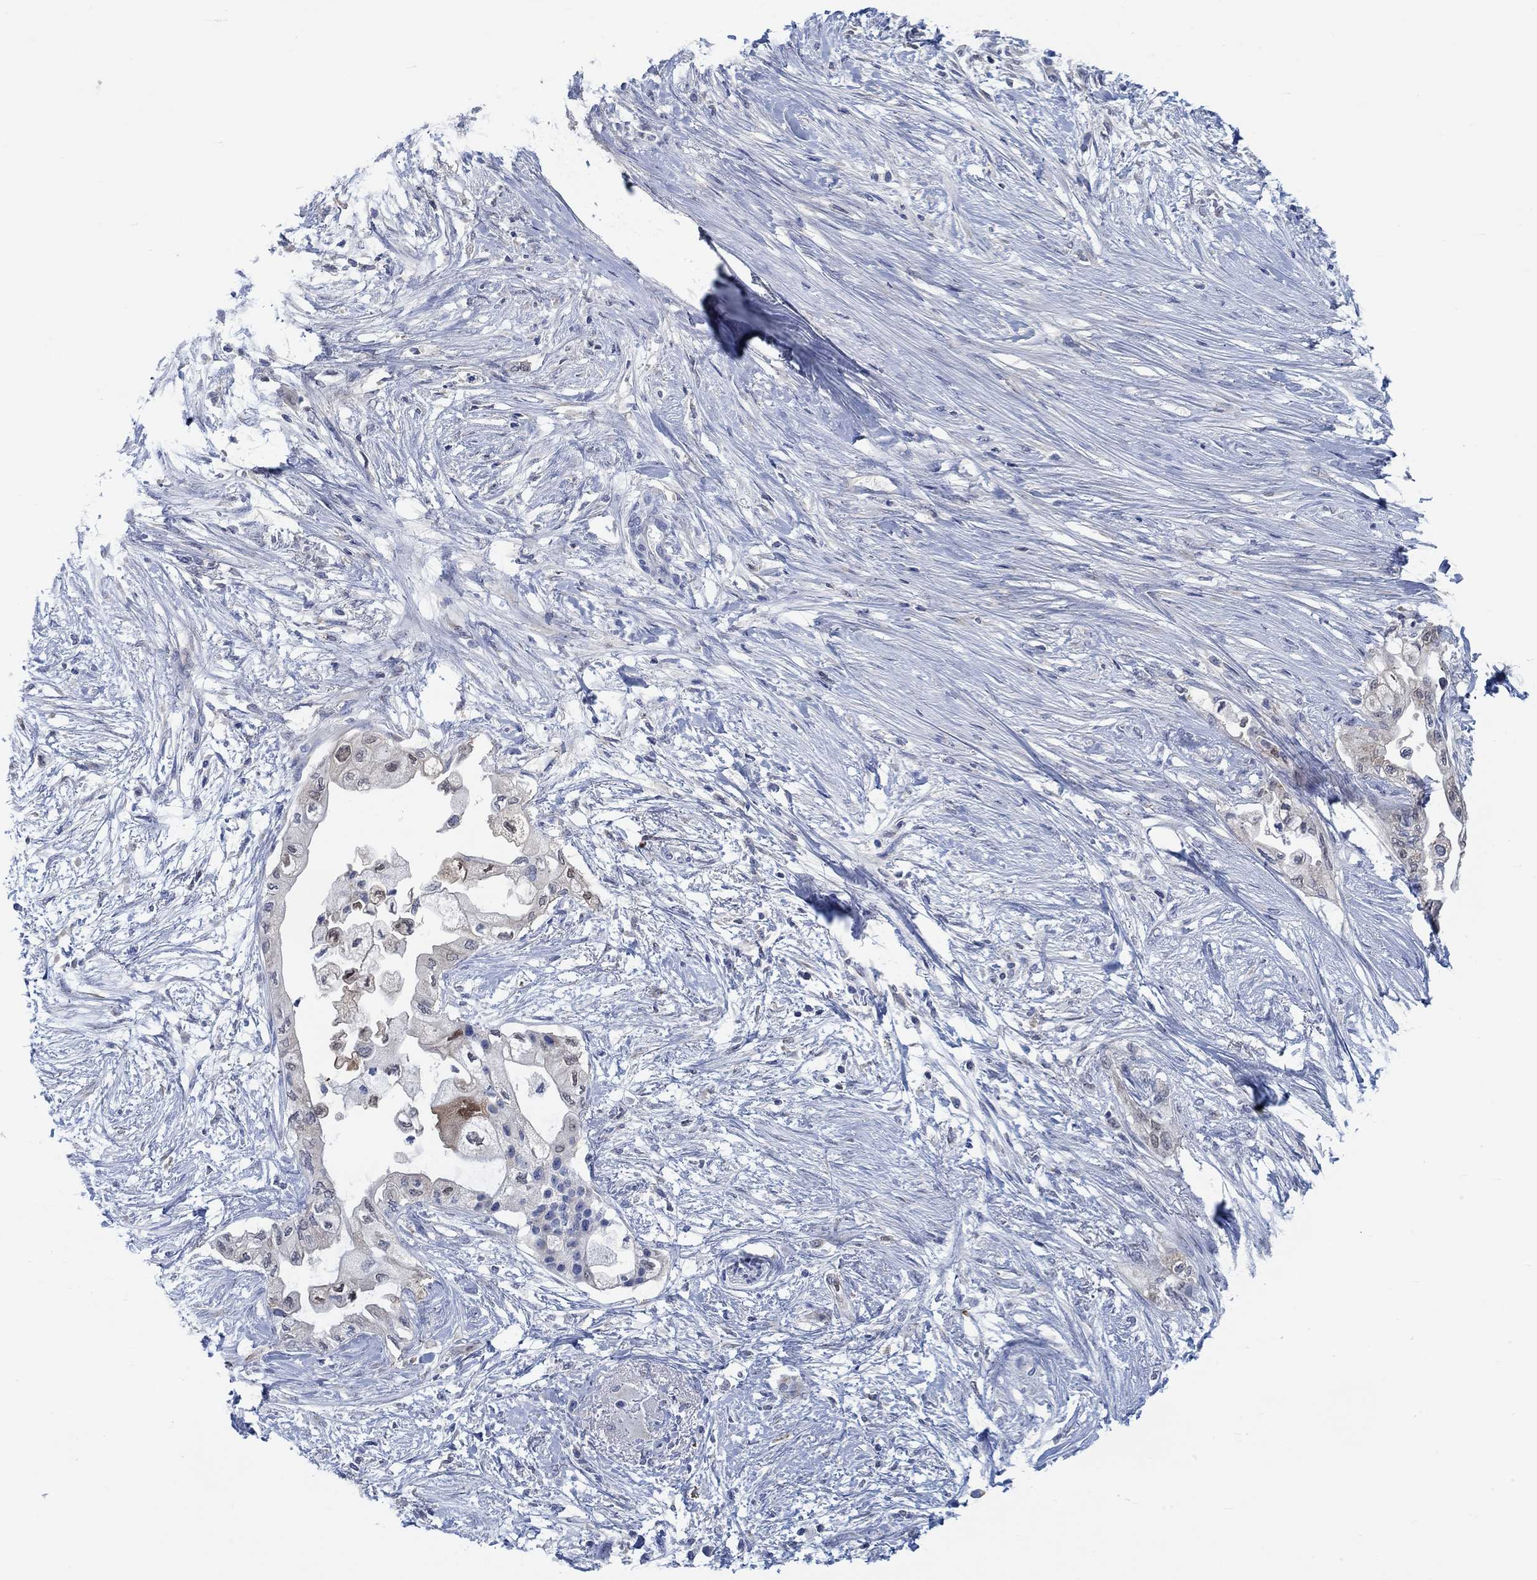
{"staining": {"intensity": "negative", "quantity": "none", "location": "none"}, "tissue": "pancreatic cancer", "cell_type": "Tumor cells", "image_type": "cancer", "snomed": [{"axis": "morphology", "description": "Normal tissue, NOS"}, {"axis": "morphology", "description": "Adenocarcinoma, NOS"}, {"axis": "topography", "description": "Pancreas"}, {"axis": "topography", "description": "Duodenum"}], "caption": "This is an IHC photomicrograph of human pancreatic adenocarcinoma. There is no expression in tumor cells.", "gene": "TEKT4", "patient": {"sex": "female", "age": 60}}